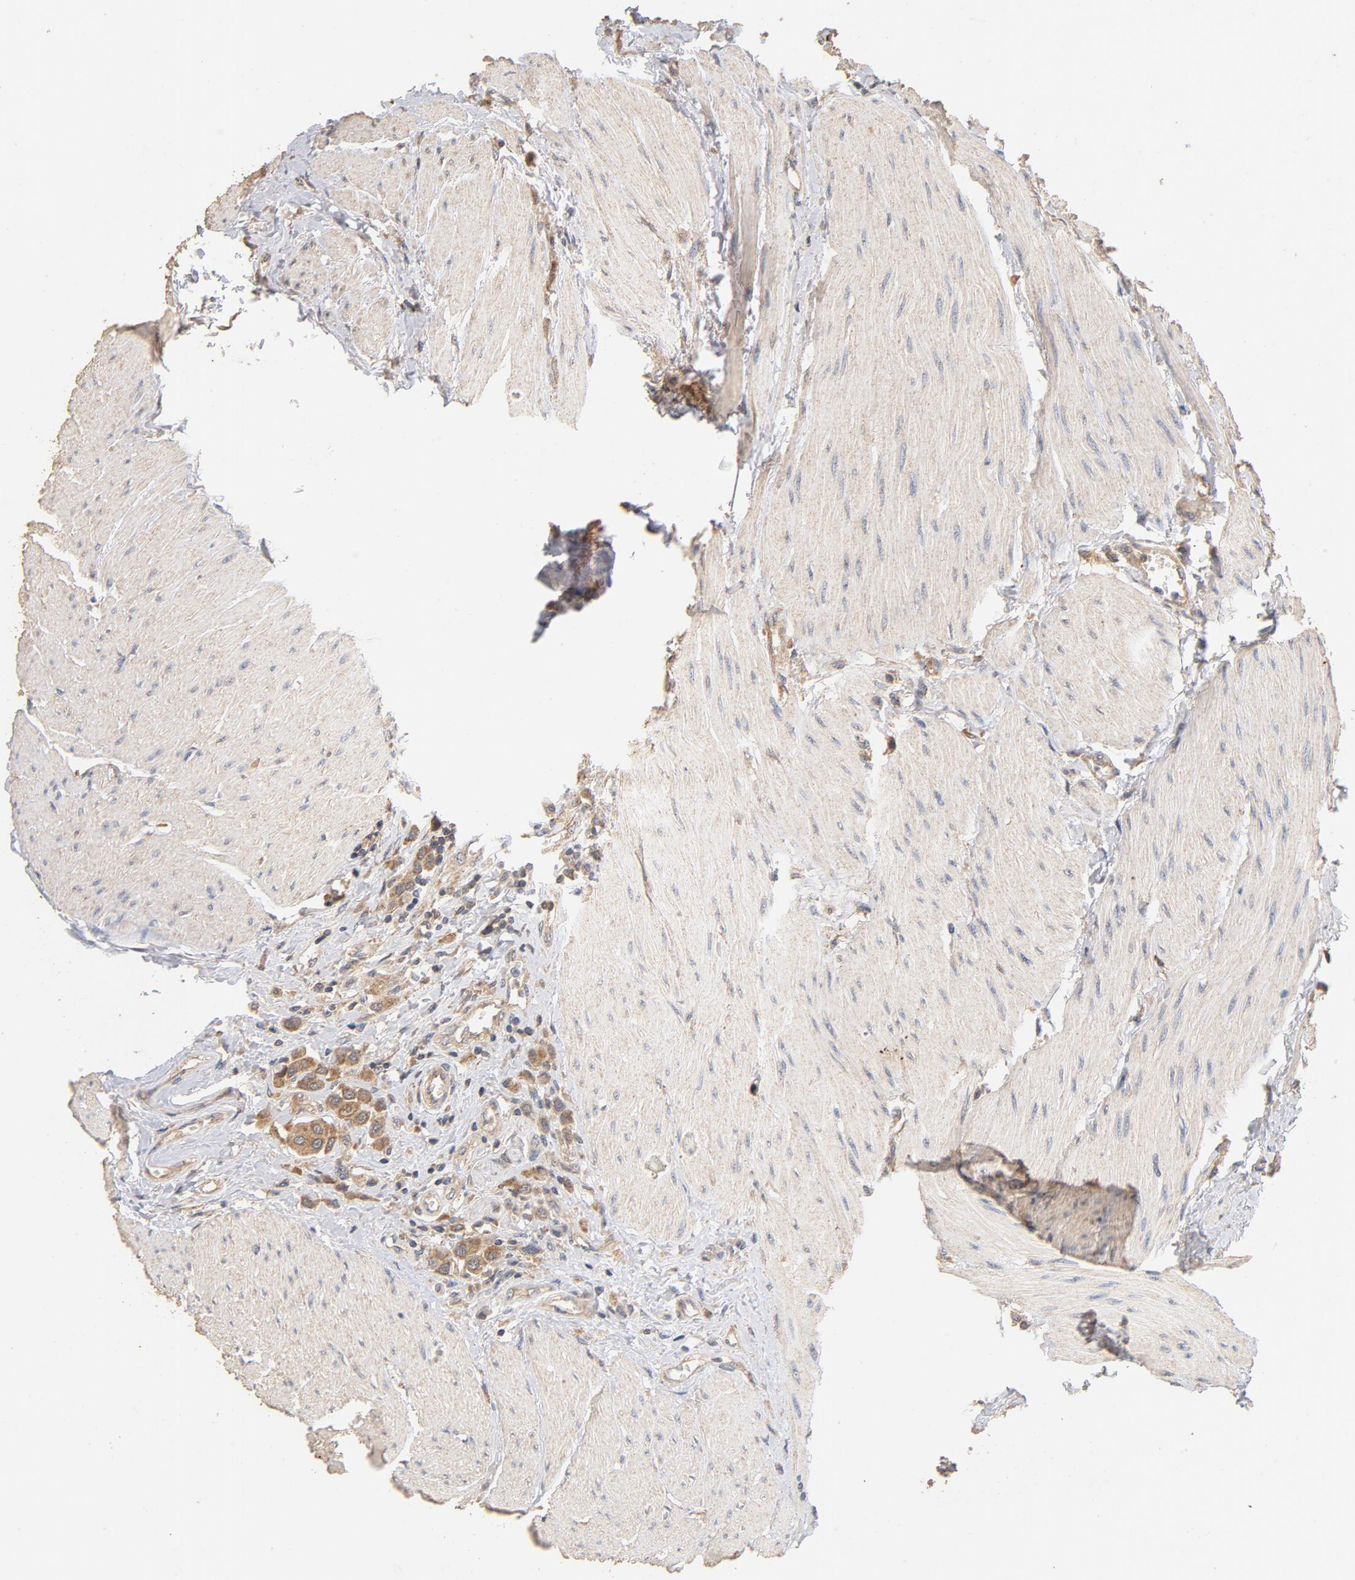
{"staining": {"intensity": "moderate", "quantity": ">75%", "location": "cytoplasmic/membranous"}, "tissue": "urothelial cancer", "cell_type": "Tumor cells", "image_type": "cancer", "snomed": [{"axis": "morphology", "description": "Urothelial carcinoma, High grade"}, {"axis": "topography", "description": "Urinary bladder"}], "caption": "Immunohistochemical staining of human high-grade urothelial carcinoma exhibits medium levels of moderate cytoplasmic/membranous positivity in about >75% of tumor cells. Immunohistochemistry stains the protein in brown and the nuclei are stained blue.", "gene": "DDX6", "patient": {"sex": "male", "age": 50}}